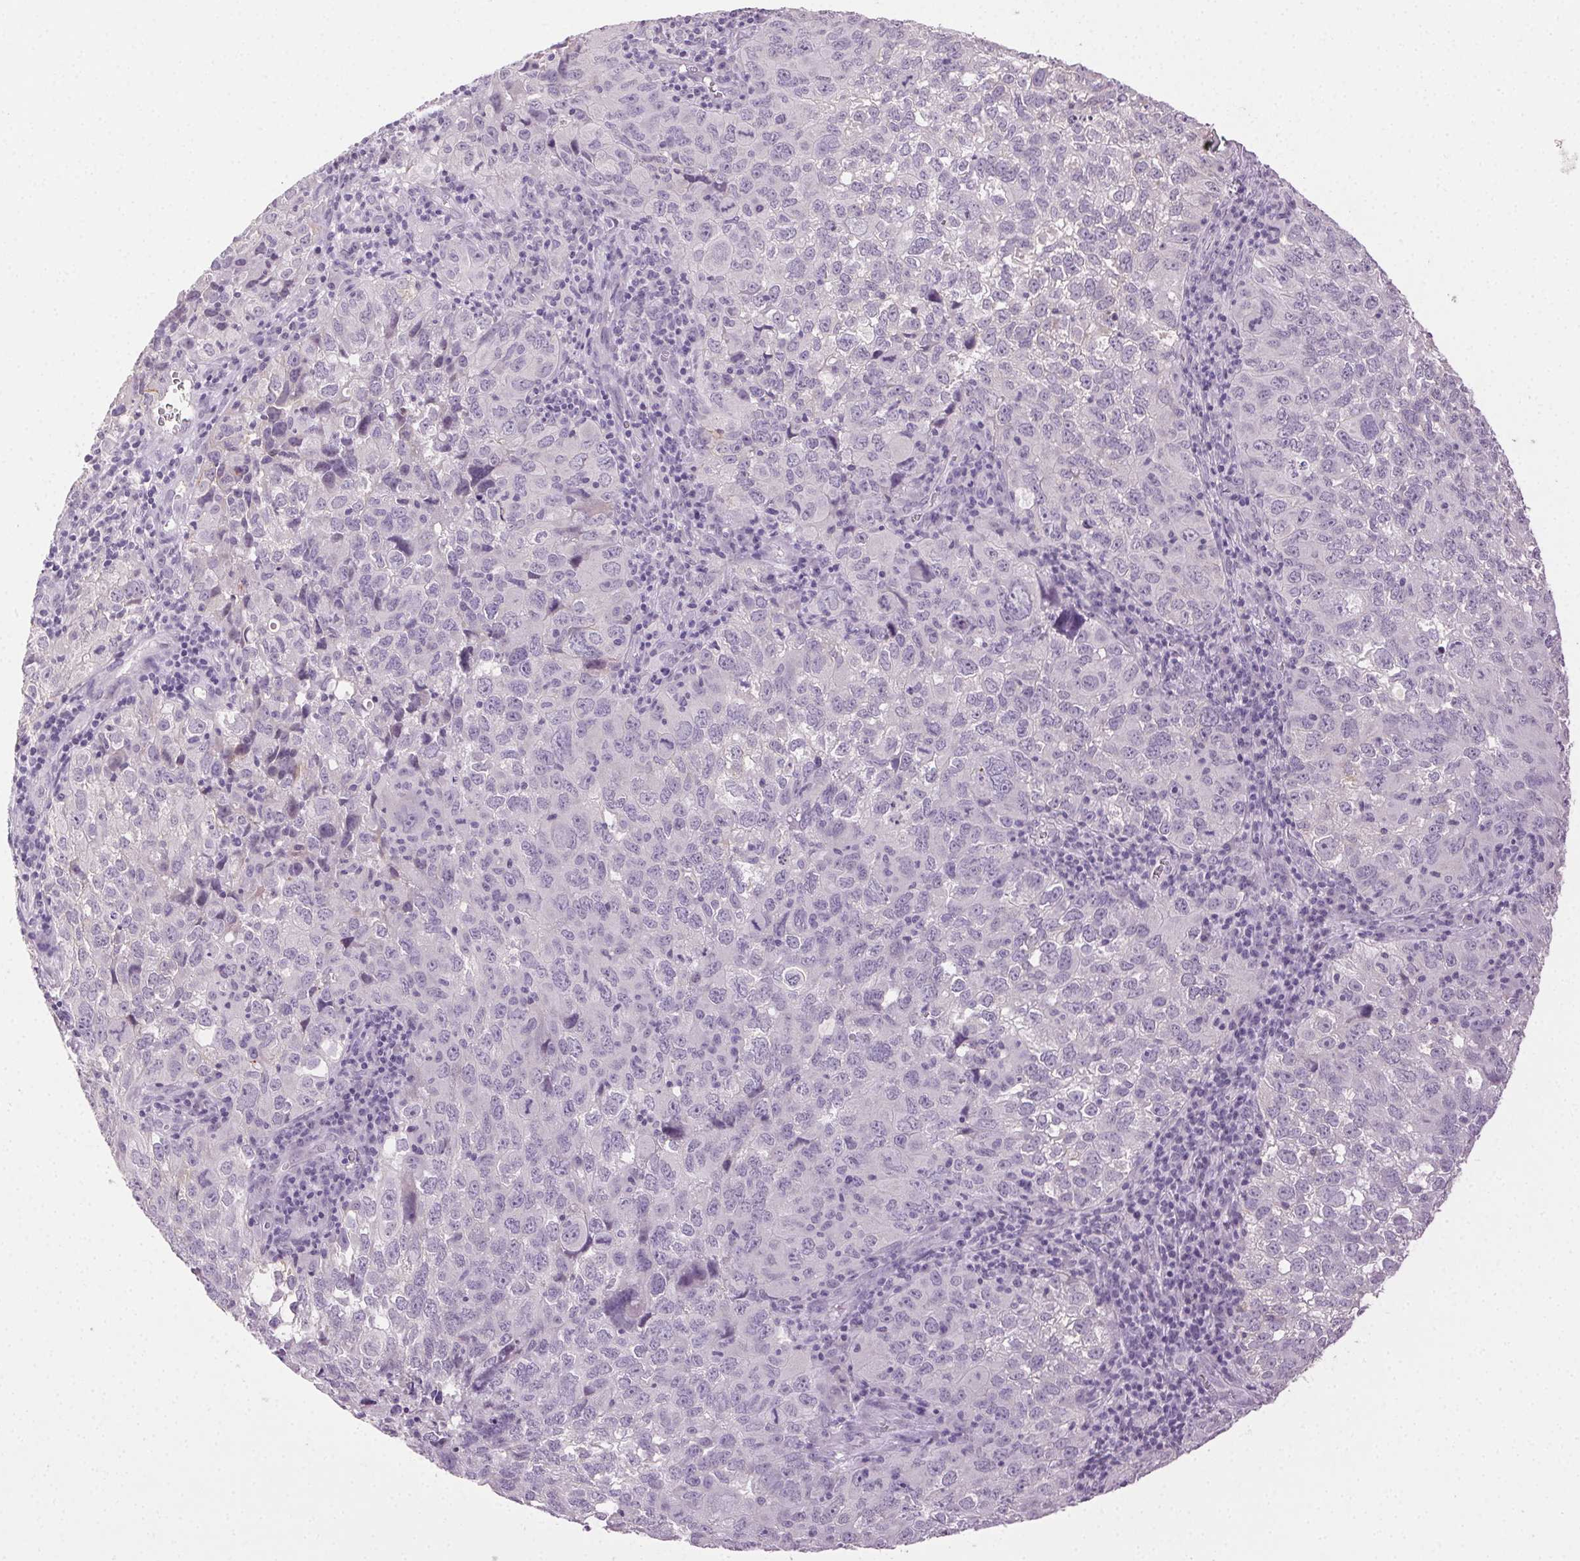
{"staining": {"intensity": "negative", "quantity": "none", "location": "none"}, "tissue": "cervical cancer", "cell_type": "Tumor cells", "image_type": "cancer", "snomed": [{"axis": "morphology", "description": "Squamous cell carcinoma, NOS"}, {"axis": "topography", "description": "Cervix"}], "caption": "This is an IHC photomicrograph of cervical squamous cell carcinoma. There is no staining in tumor cells.", "gene": "CLDN10", "patient": {"sex": "female", "age": 55}}